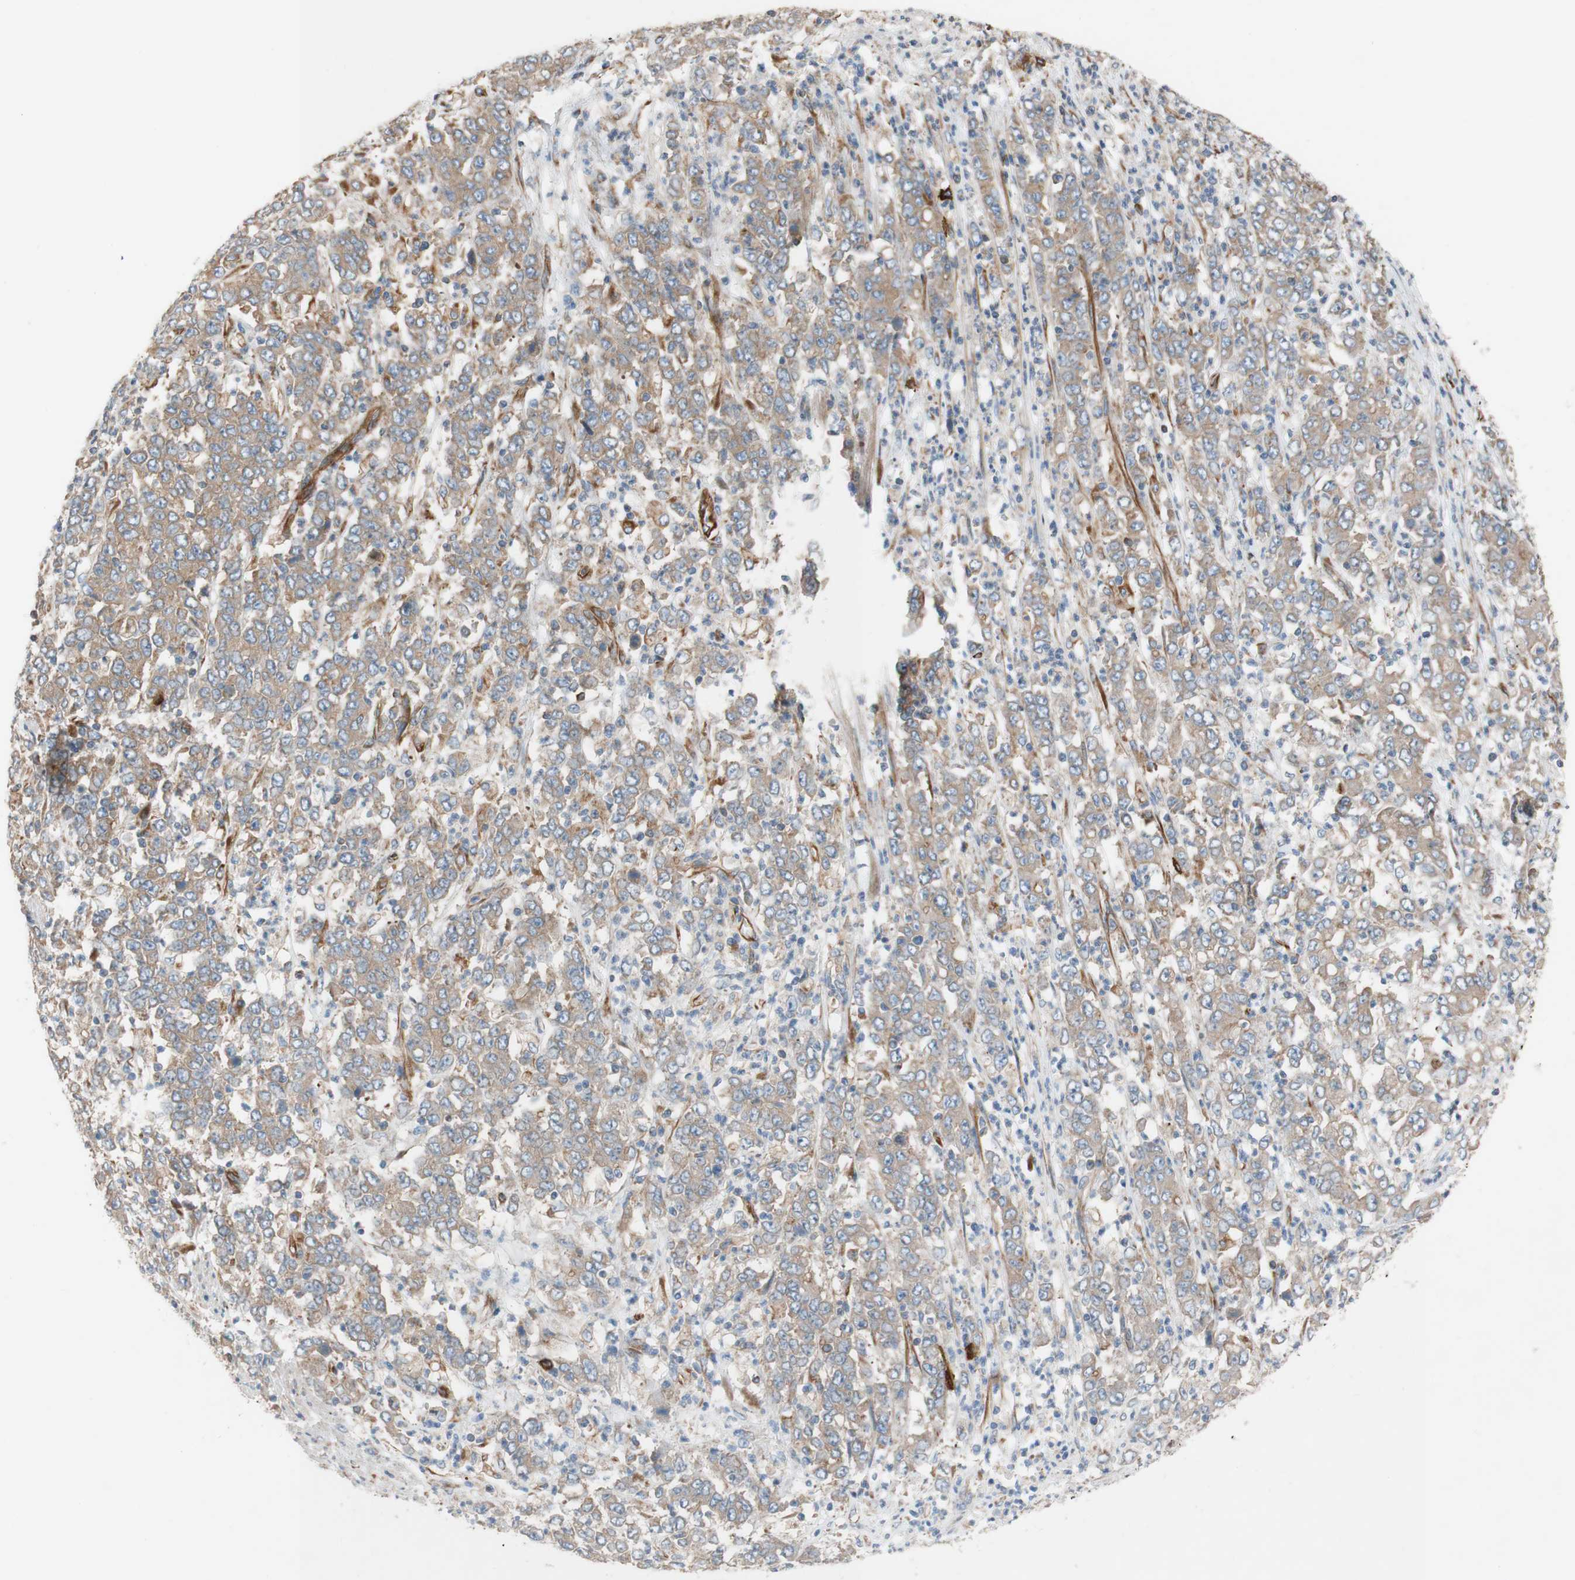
{"staining": {"intensity": "moderate", "quantity": ">75%", "location": "cytoplasmic/membranous"}, "tissue": "stomach cancer", "cell_type": "Tumor cells", "image_type": "cancer", "snomed": [{"axis": "morphology", "description": "Adenocarcinoma, NOS"}, {"axis": "topography", "description": "Stomach, lower"}], "caption": "The histopathology image reveals staining of stomach adenocarcinoma, revealing moderate cytoplasmic/membranous protein expression (brown color) within tumor cells. The staining is performed using DAB (3,3'-diaminobenzidine) brown chromogen to label protein expression. The nuclei are counter-stained blue using hematoxylin.", "gene": "C1orf43", "patient": {"sex": "female", "age": 71}}